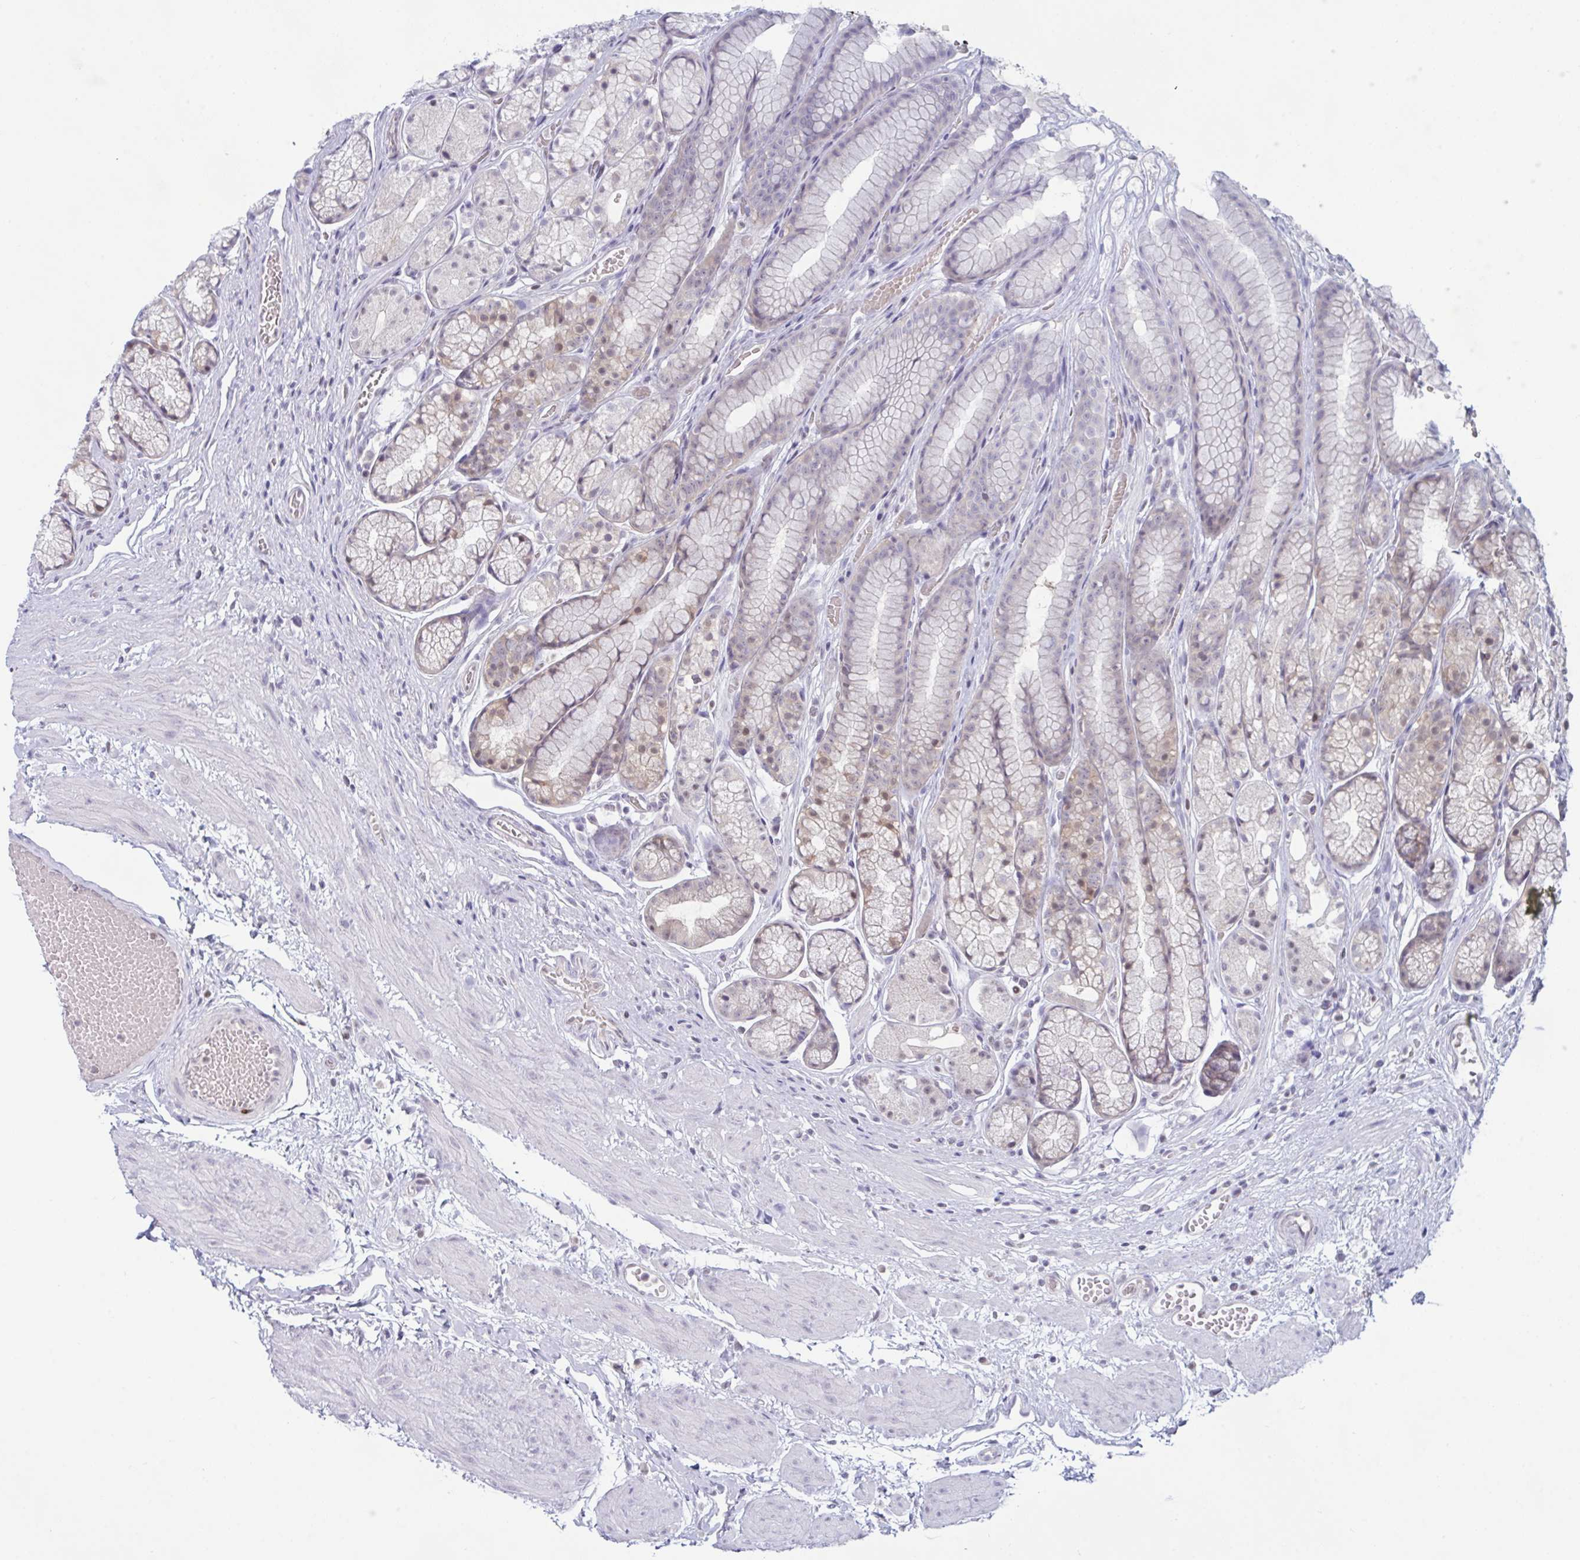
{"staining": {"intensity": "weak", "quantity": "<25%", "location": "nuclear"}, "tissue": "stomach", "cell_type": "Glandular cells", "image_type": "normal", "snomed": [{"axis": "morphology", "description": "Normal tissue, NOS"}, {"axis": "topography", "description": "Smooth muscle"}, {"axis": "topography", "description": "Stomach"}], "caption": "A photomicrograph of stomach stained for a protein displays no brown staining in glandular cells. (DAB immunohistochemistry with hematoxylin counter stain).", "gene": "TSN", "patient": {"sex": "male", "age": 70}}